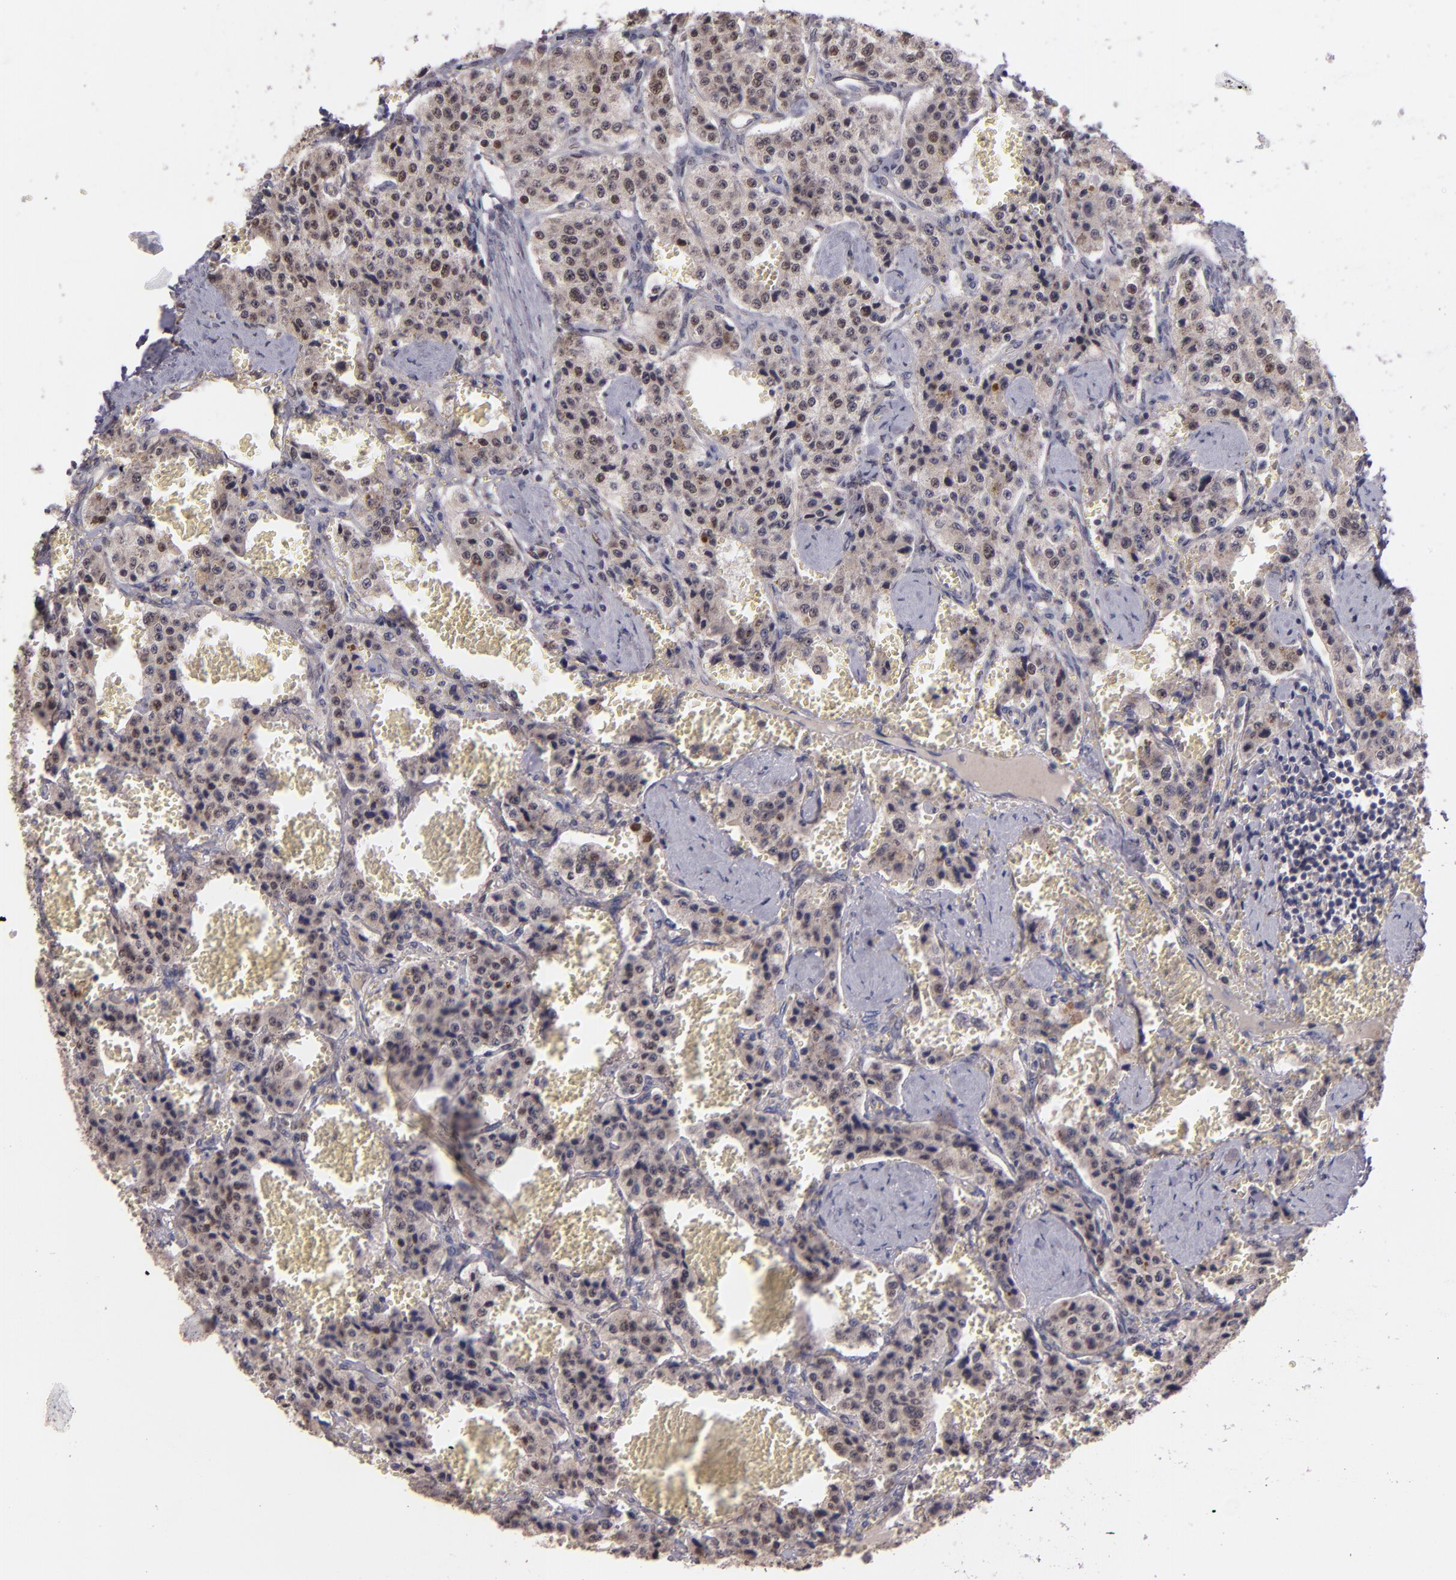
{"staining": {"intensity": "moderate", "quantity": ">75%", "location": "cytoplasmic/membranous,nuclear"}, "tissue": "carcinoid", "cell_type": "Tumor cells", "image_type": "cancer", "snomed": [{"axis": "morphology", "description": "Carcinoid, malignant, NOS"}, {"axis": "topography", "description": "Small intestine"}], "caption": "Immunohistochemical staining of human carcinoid demonstrates medium levels of moderate cytoplasmic/membranous and nuclear protein staining in approximately >75% of tumor cells.", "gene": "NUP62CL", "patient": {"sex": "male", "age": 52}}